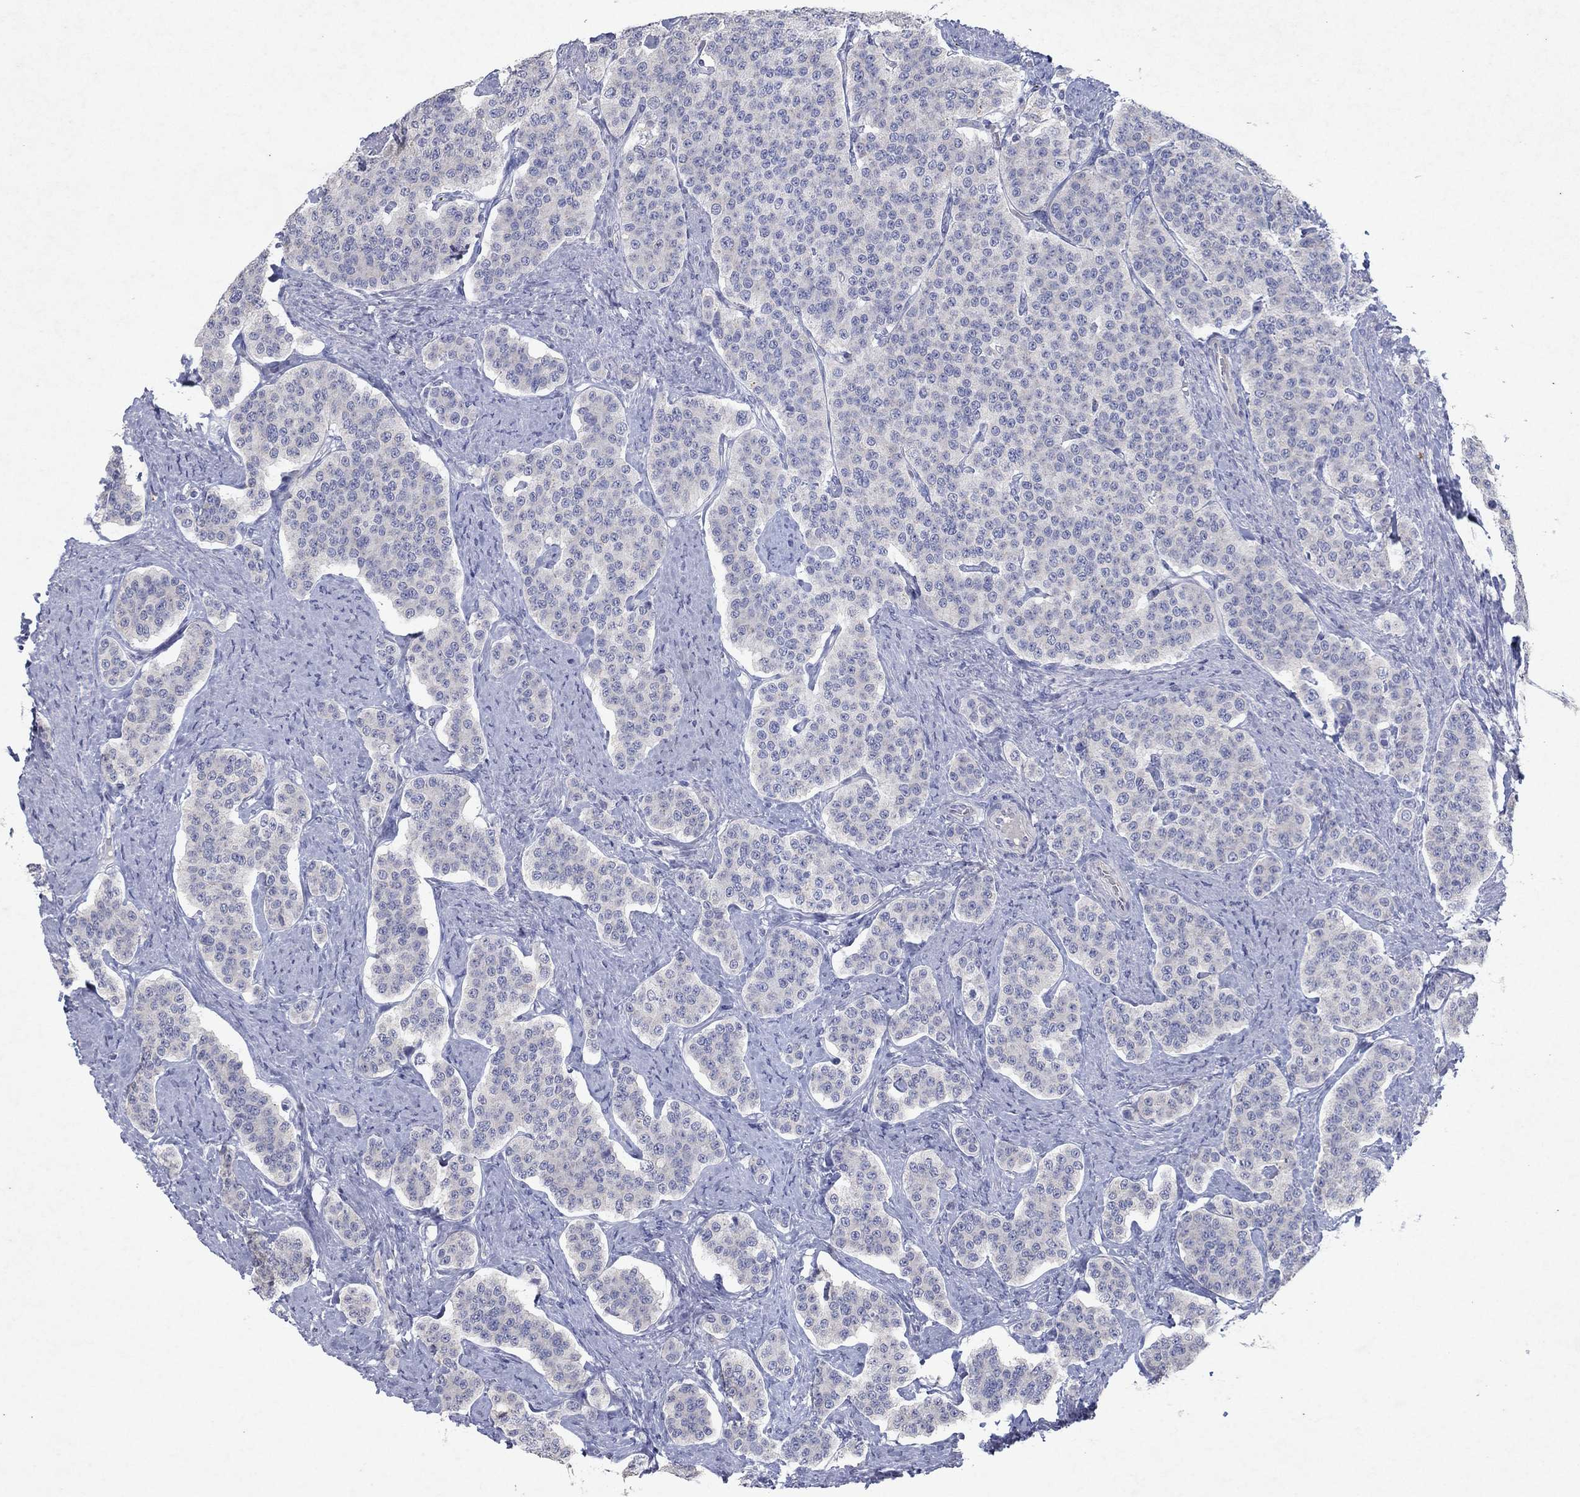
{"staining": {"intensity": "negative", "quantity": "none", "location": "none"}, "tissue": "carcinoid", "cell_type": "Tumor cells", "image_type": "cancer", "snomed": [{"axis": "morphology", "description": "Carcinoid, malignant, NOS"}, {"axis": "topography", "description": "Small intestine"}], "caption": "This is an immunohistochemistry (IHC) micrograph of human carcinoid. There is no staining in tumor cells.", "gene": "KRT40", "patient": {"sex": "female", "age": 58}}